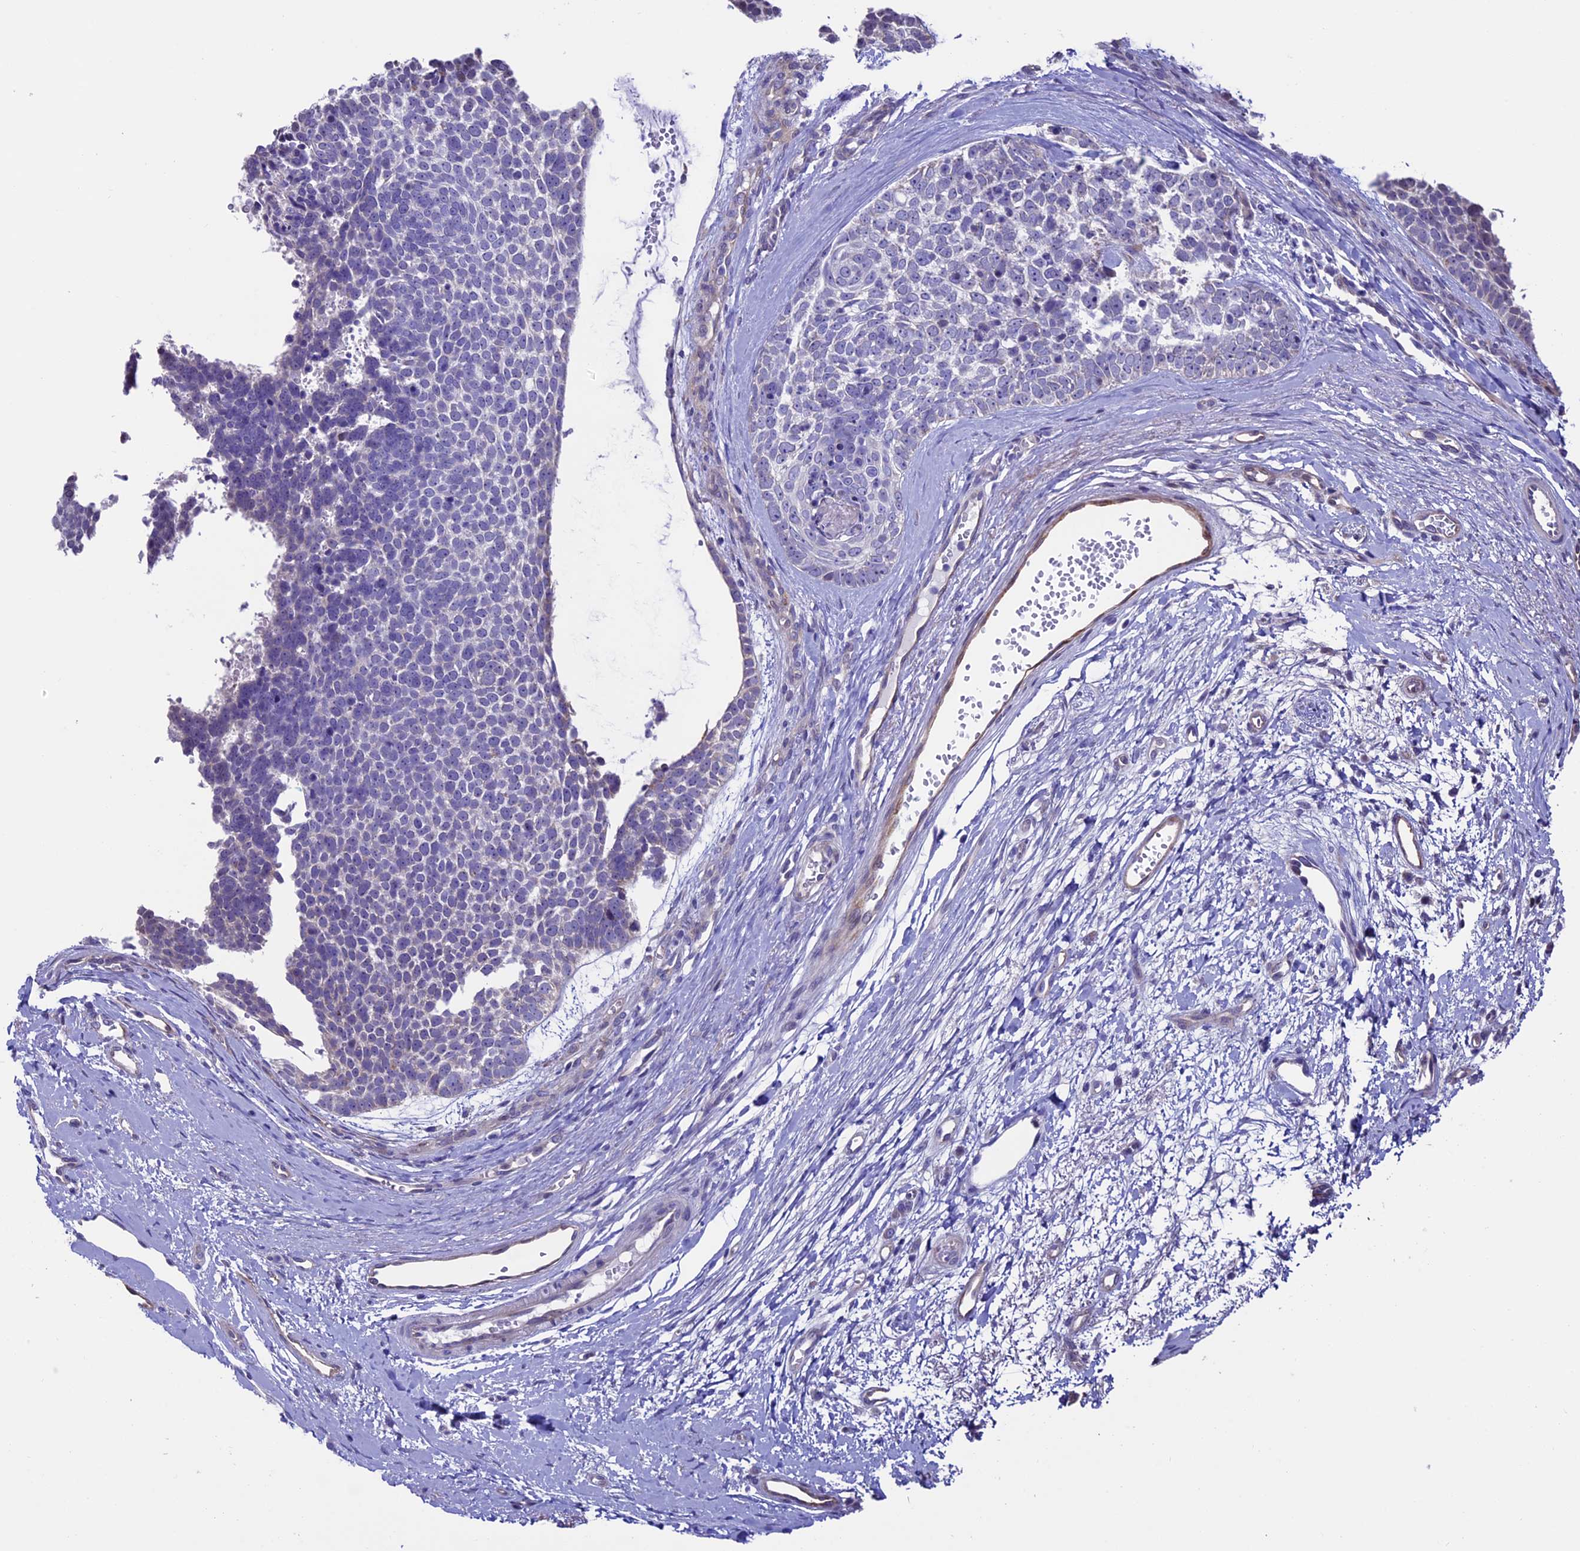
{"staining": {"intensity": "negative", "quantity": "none", "location": "none"}, "tissue": "skin cancer", "cell_type": "Tumor cells", "image_type": "cancer", "snomed": [{"axis": "morphology", "description": "Basal cell carcinoma"}, {"axis": "topography", "description": "Skin"}], "caption": "High power microscopy photomicrograph of an IHC histopathology image of skin basal cell carcinoma, revealing no significant positivity in tumor cells. (DAB IHC visualized using brightfield microscopy, high magnification).", "gene": "TMEM171", "patient": {"sex": "female", "age": 81}}